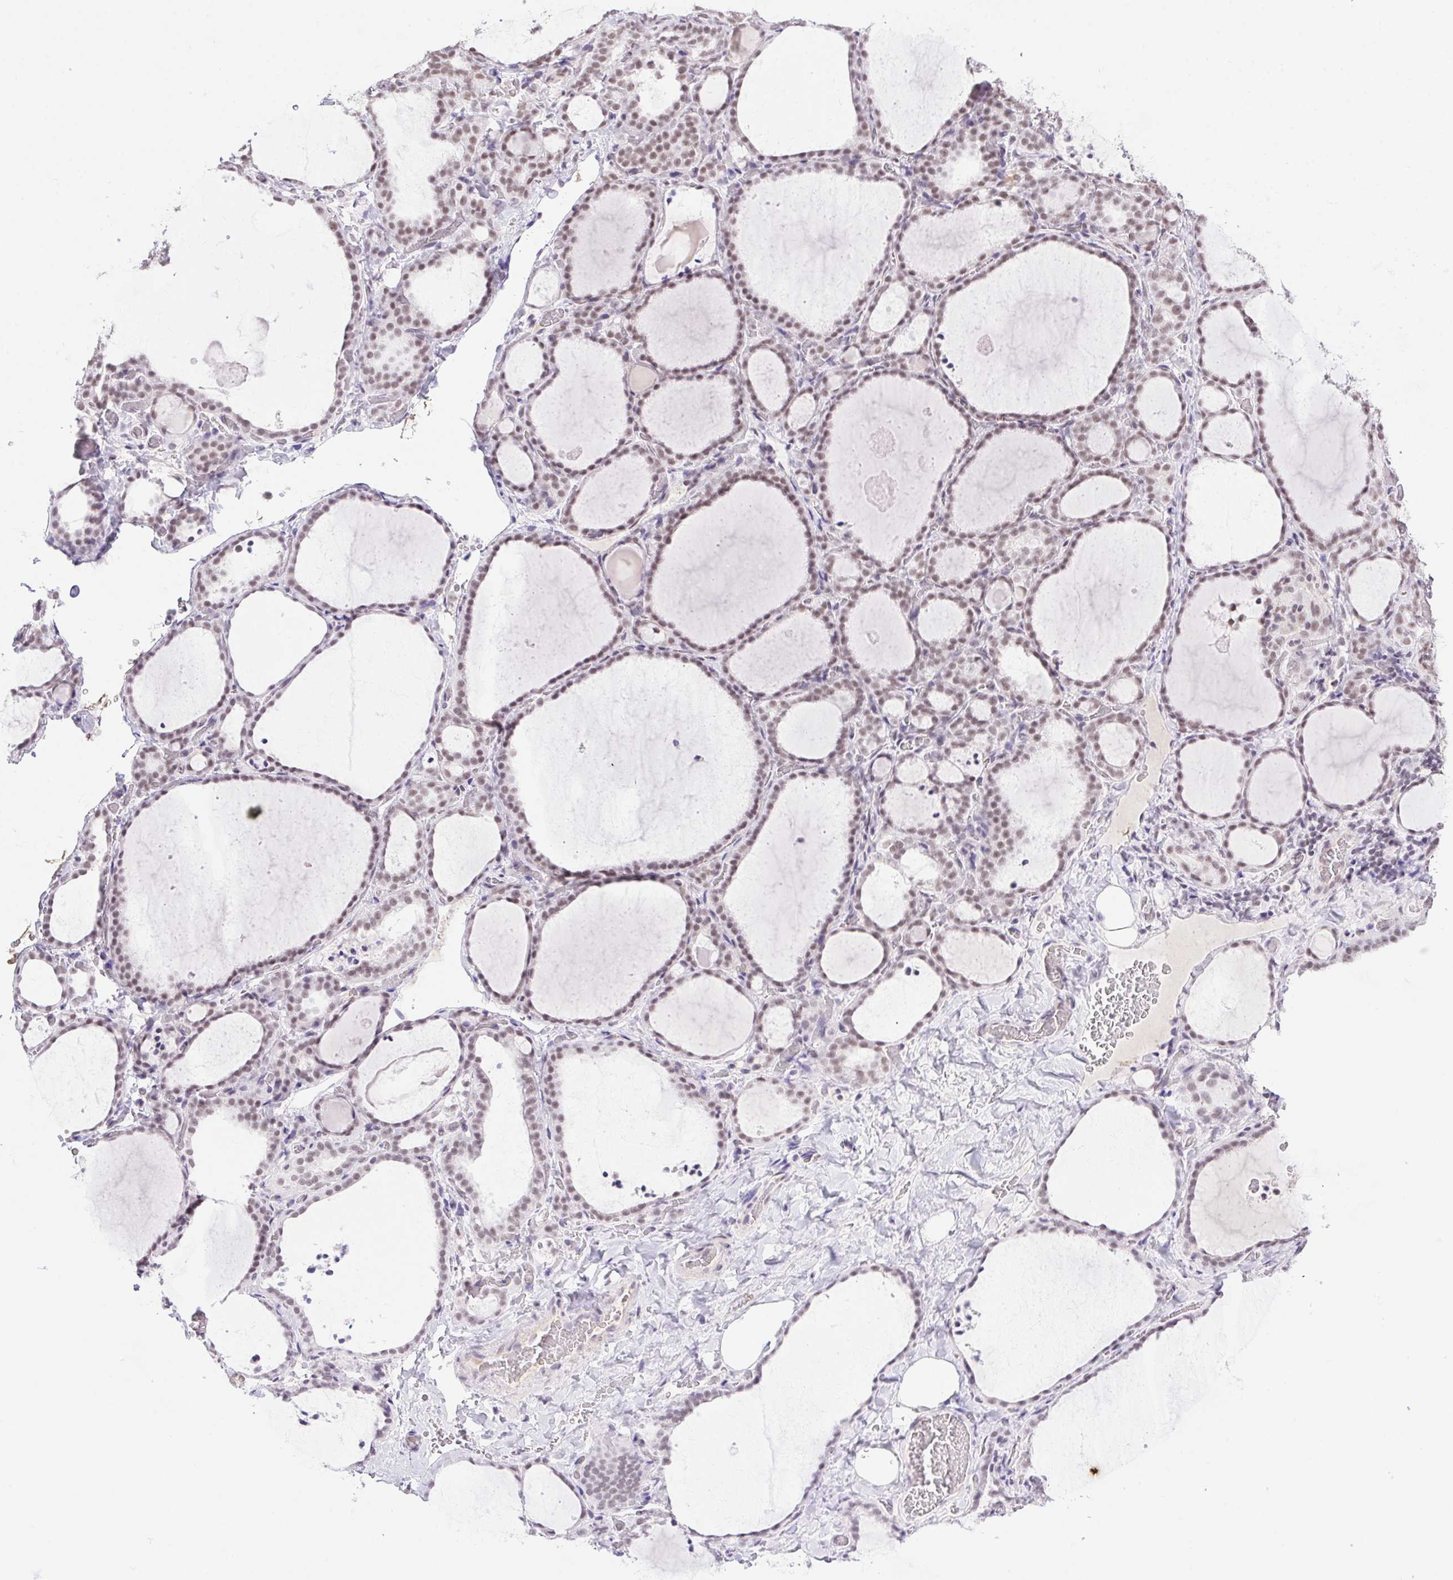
{"staining": {"intensity": "moderate", "quantity": "25%-75%", "location": "nuclear"}, "tissue": "thyroid gland", "cell_type": "Glandular cells", "image_type": "normal", "snomed": [{"axis": "morphology", "description": "Normal tissue, NOS"}, {"axis": "topography", "description": "Thyroid gland"}], "caption": "An immunohistochemistry photomicrograph of benign tissue is shown. Protein staining in brown shows moderate nuclear positivity in thyroid gland within glandular cells. (DAB IHC with brightfield microscopy, high magnification).", "gene": "DDX17", "patient": {"sex": "female", "age": 22}}